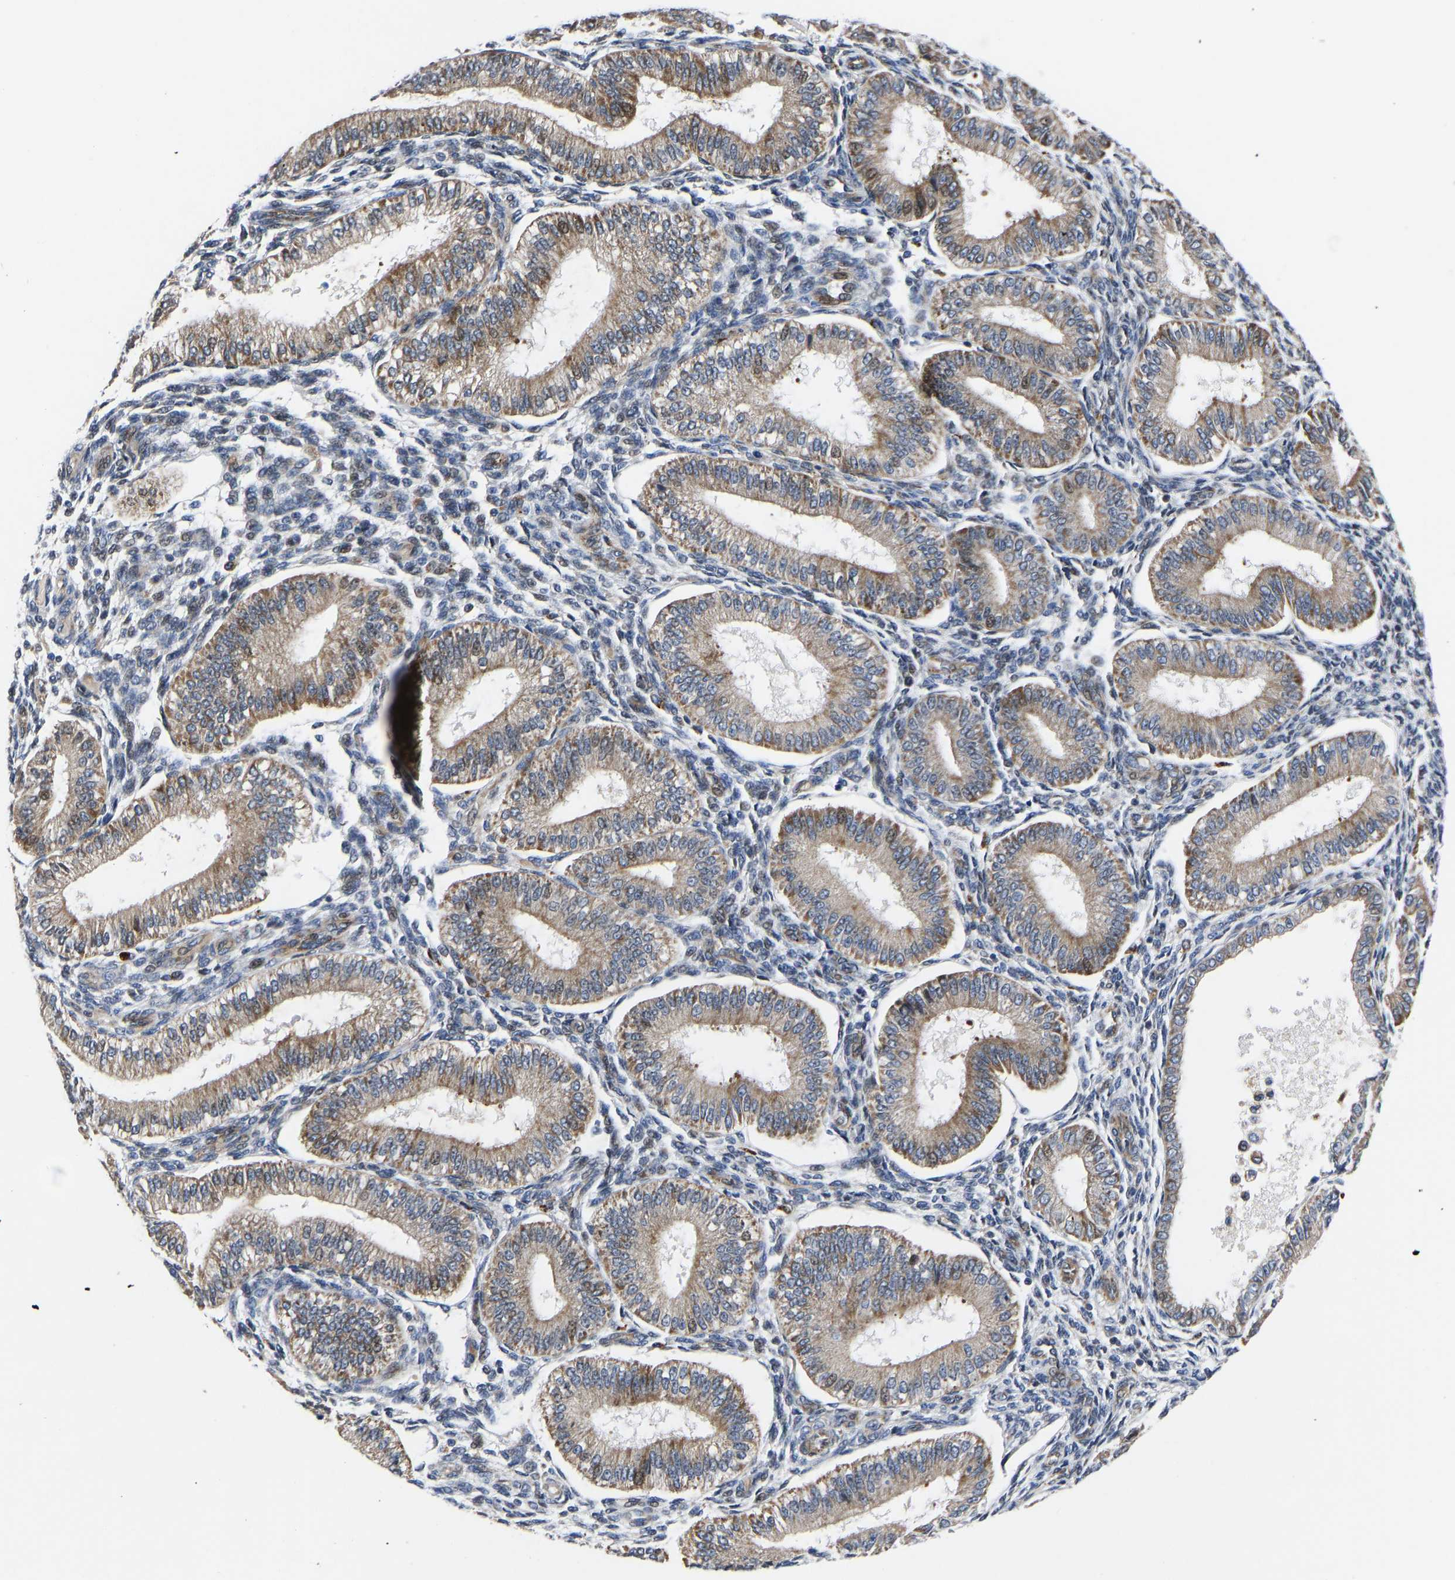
{"staining": {"intensity": "moderate", "quantity": "<25%", "location": "cytoplasmic/membranous,nuclear"}, "tissue": "endometrium", "cell_type": "Cells in endometrial stroma", "image_type": "normal", "snomed": [{"axis": "morphology", "description": "Normal tissue, NOS"}, {"axis": "topography", "description": "Endometrium"}], "caption": "The immunohistochemical stain labels moderate cytoplasmic/membranous,nuclear positivity in cells in endometrial stroma of unremarkable endometrium.", "gene": "TMEM38B", "patient": {"sex": "female", "age": 39}}